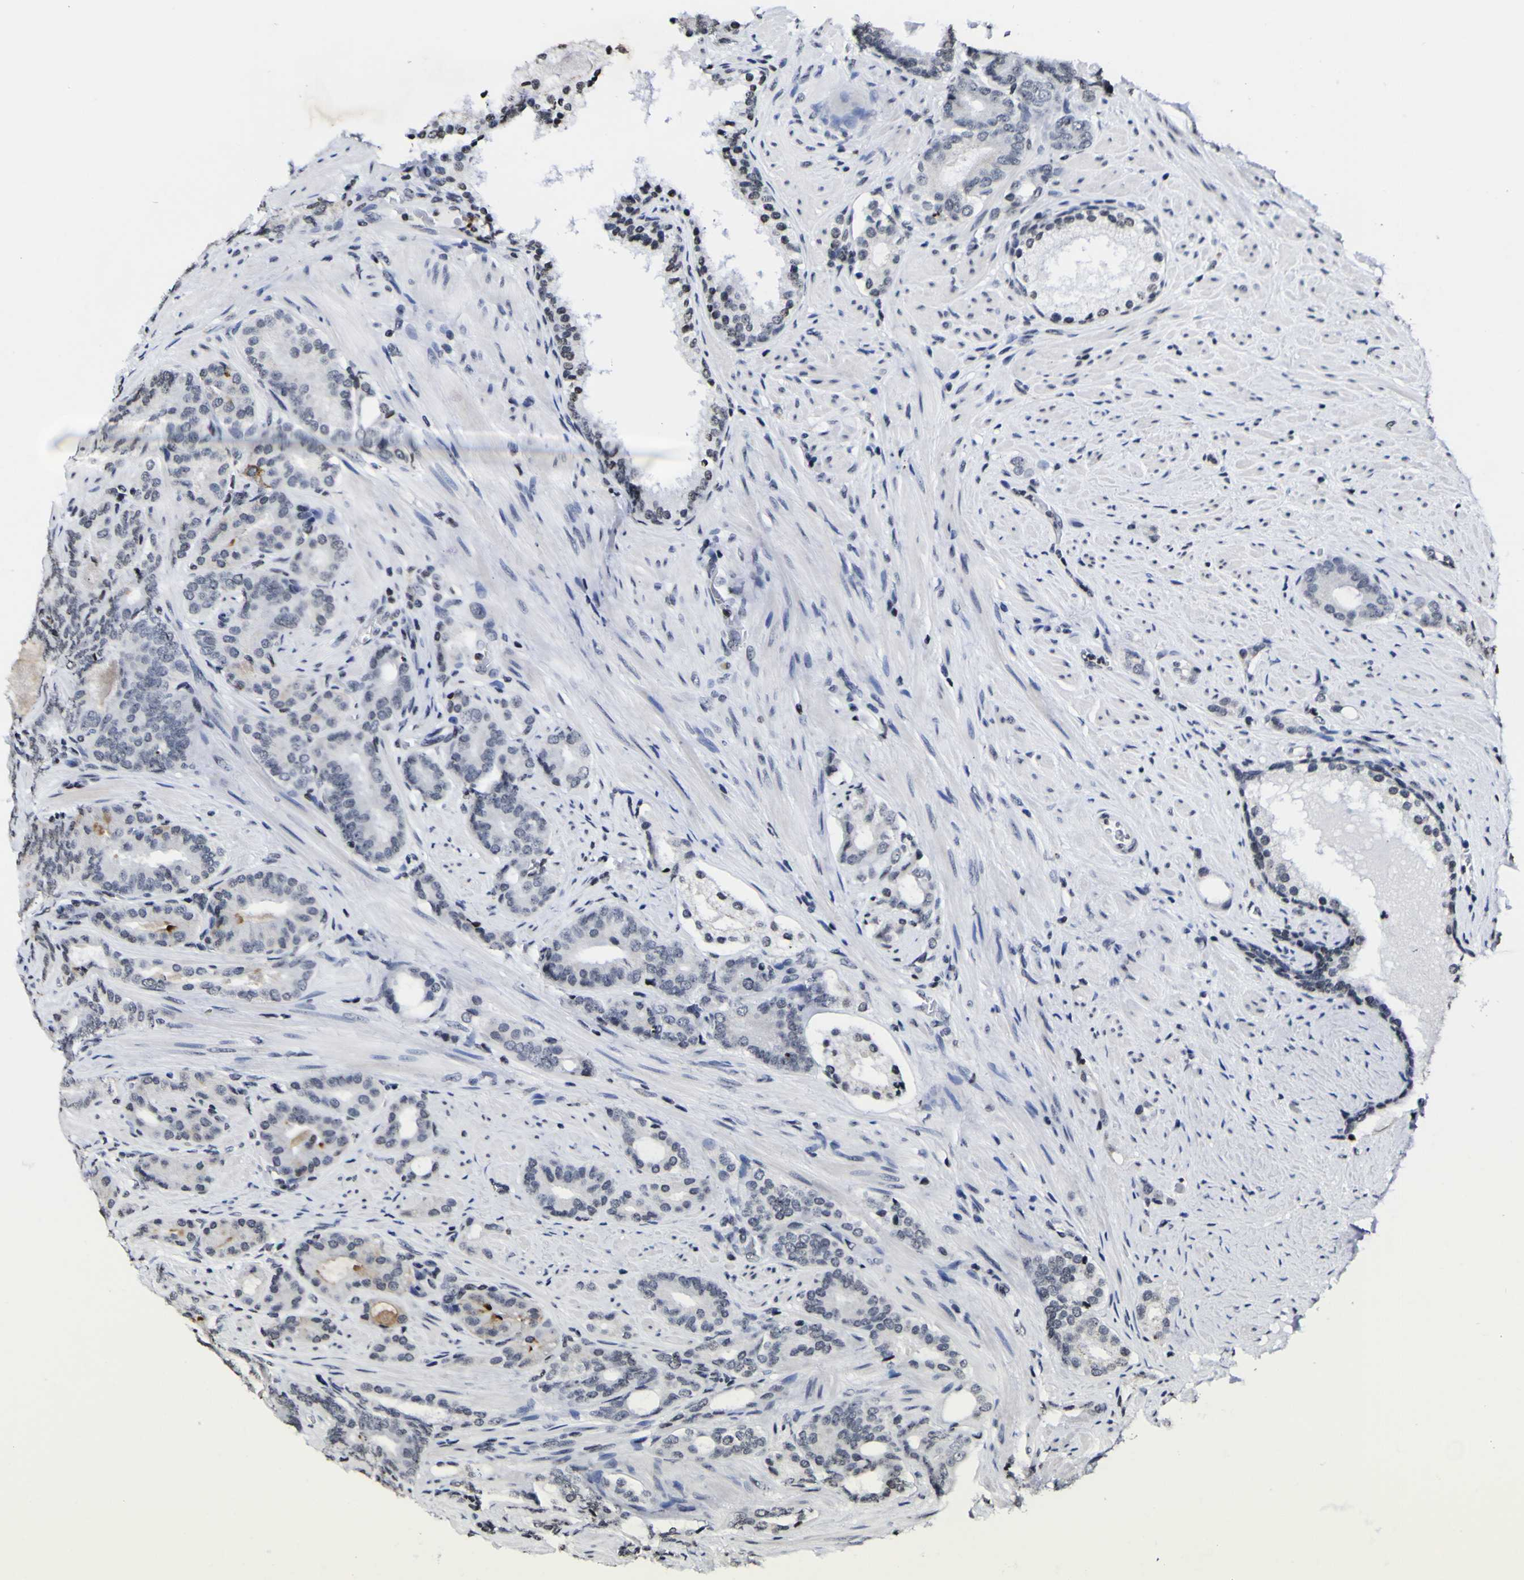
{"staining": {"intensity": "negative", "quantity": "none", "location": "none"}, "tissue": "prostate cancer", "cell_type": "Tumor cells", "image_type": "cancer", "snomed": [{"axis": "morphology", "description": "Adenocarcinoma, Low grade"}, {"axis": "topography", "description": "Prostate"}], "caption": "Human prostate low-grade adenocarcinoma stained for a protein using IHC exhibits no staining in tumor cells.", "gene": "PIAS1", "patient": {"sex": "male", "age": 63}}